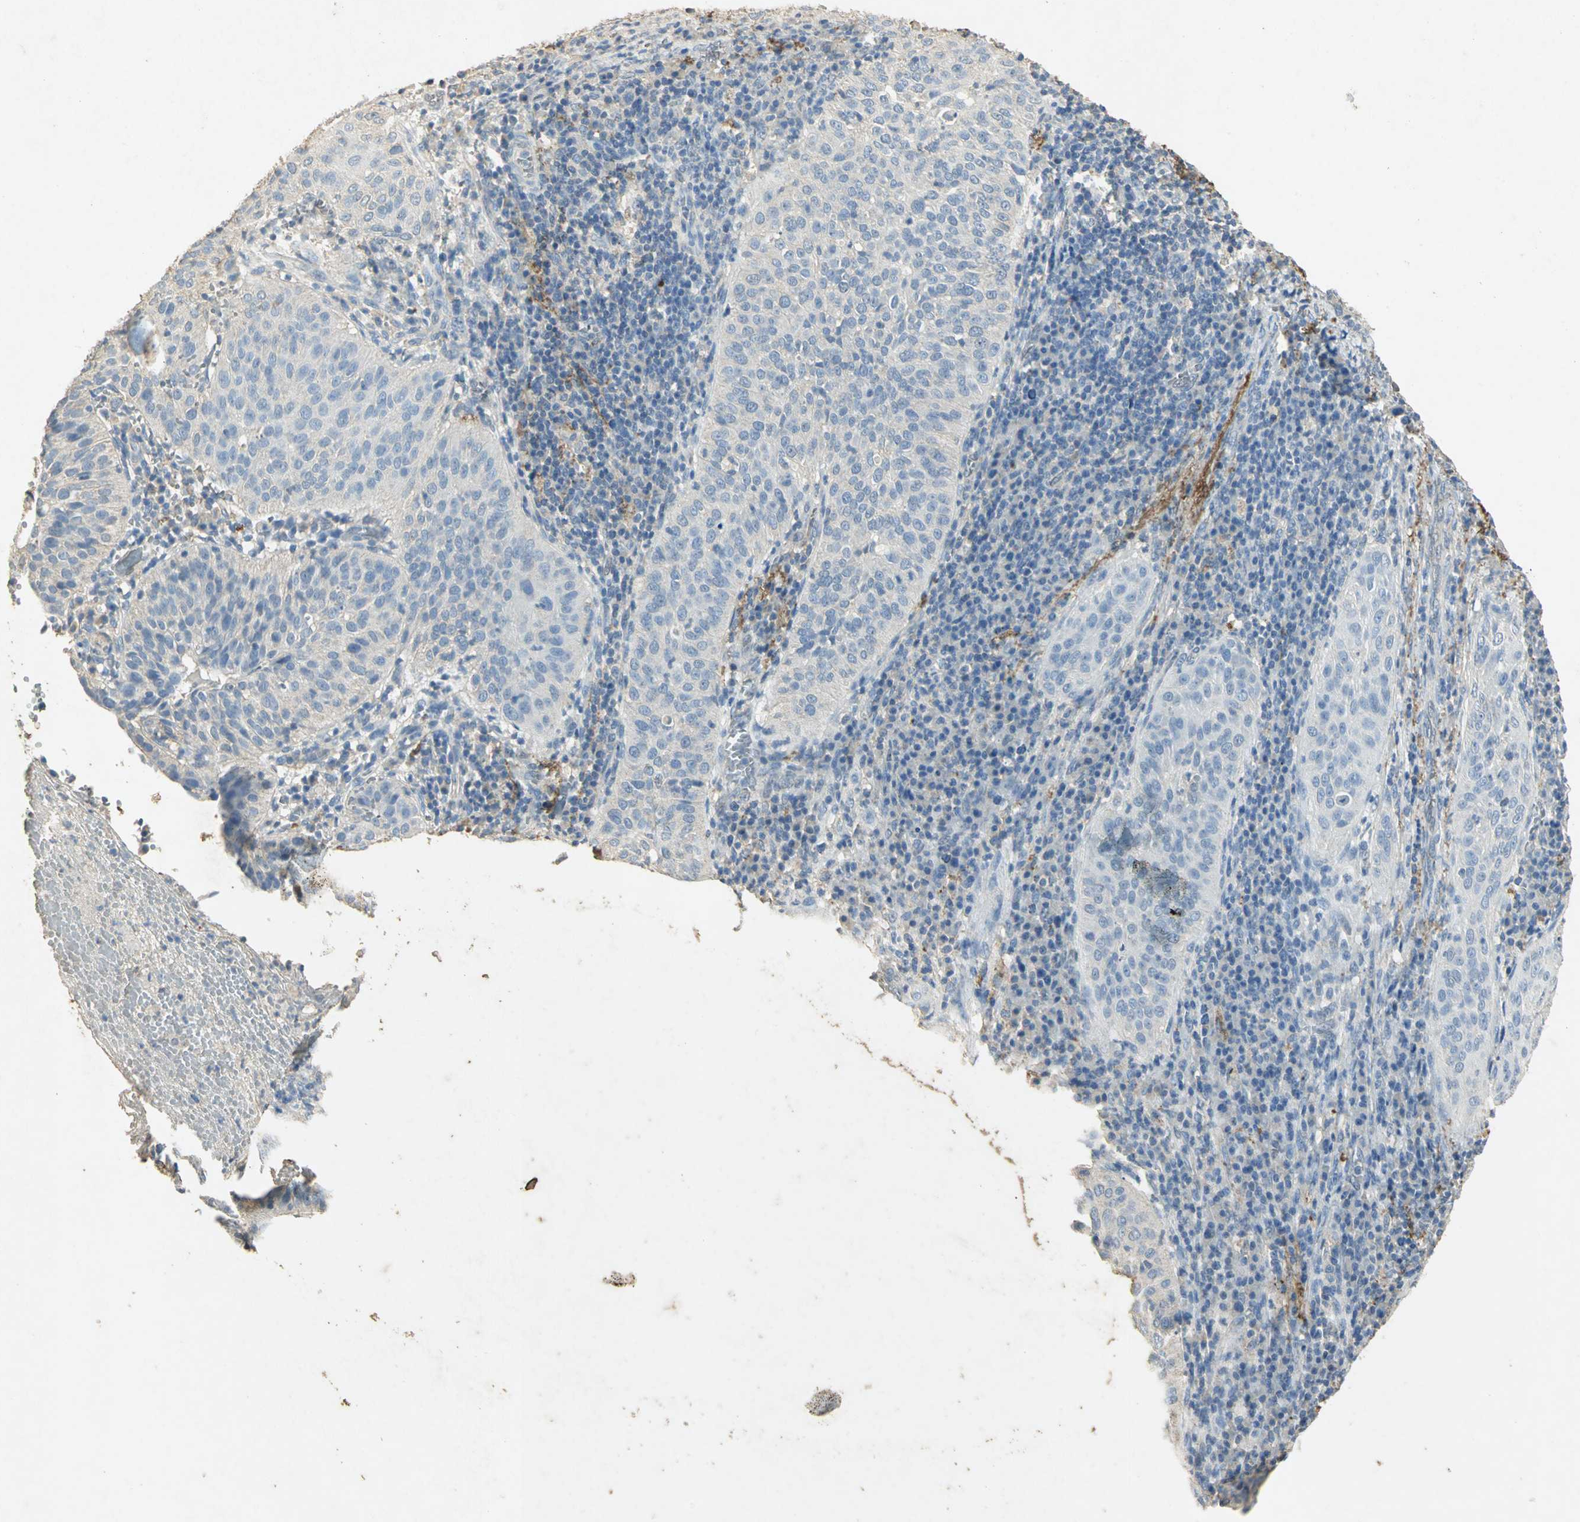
{"staining": {"intensity": "negative", "quantity": "none", "location": "none"}, "tissue": "cervical cancer", "cell_type": "Tumor cells", "image_type": "cancer", "snomed": [{"axis": "morphology", "description": "Squamous cell carcinoma, NOS"}, {"axis": "topography", "description": "Cervix"}], "caption": "A high-resolution photomicrograph shows immunohistochemistry (IHC) staining of cervical cancer (squamous cell carcinoma), which exhibits no significant expression in tumor cells.", "gene": "ASB9", "patient": {"sex": "female", "age": 39}}